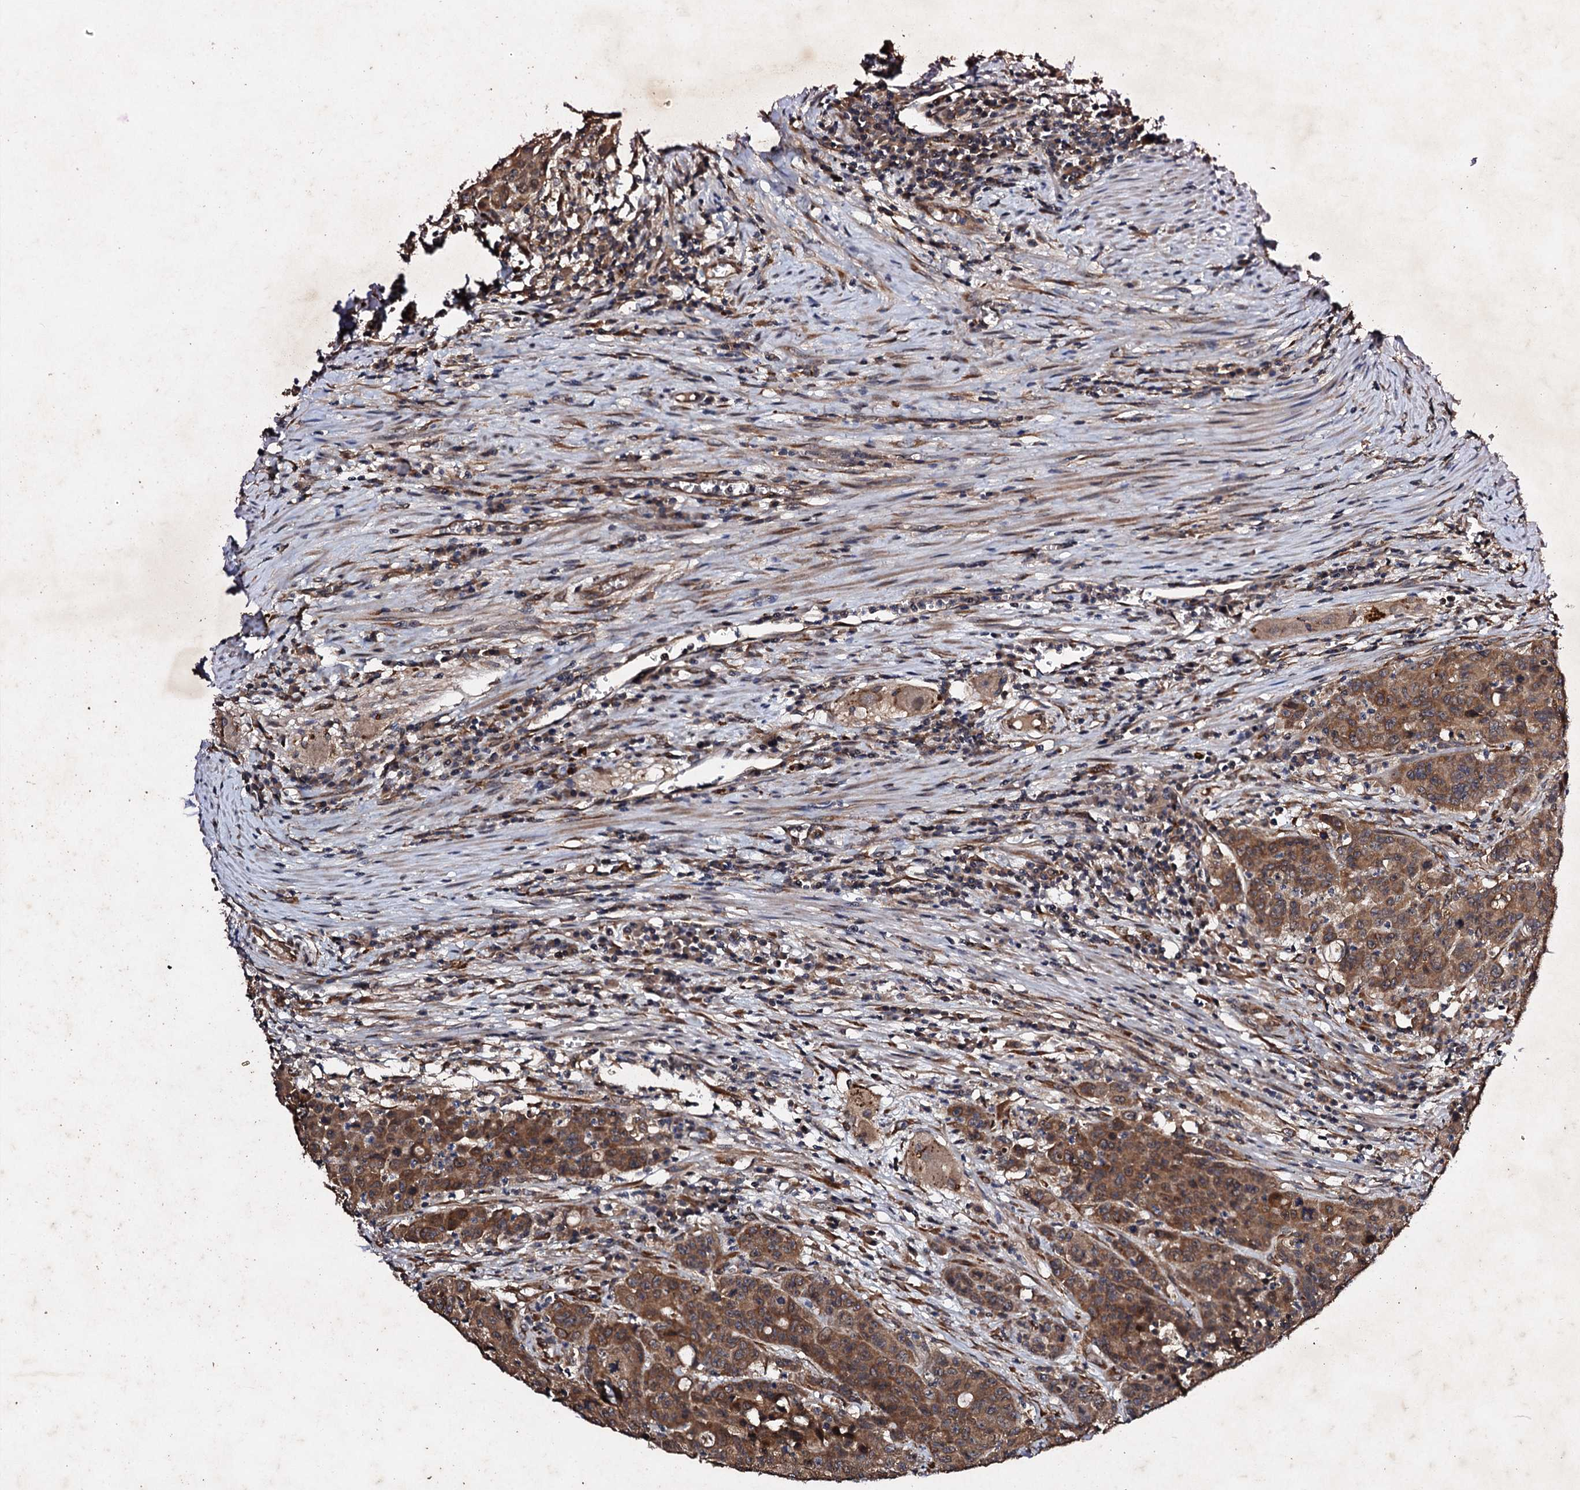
{"staining": {"intensity": "moderate", "quantity": ">75%", "location": "cytoplasmic/membranous"}, "tissue": "colorectal cancer", "cell_type": "Tumor cells", "image_type": "cancer", "snomed": [{"axis": "morphology", "description": "Adenocarcinoma, NOS"}, {"axis": "topography", "description": "Colon"}], "caption": "The photomicrograph shows immunohistochemical staining of colorectal adenocarcinoma. There is moderate cytoplasmic/membranous expression is identified in about >75% of tumor cells.", "gene": "ADAMTS10", "patient": {"sex": "male", "age": 62}}